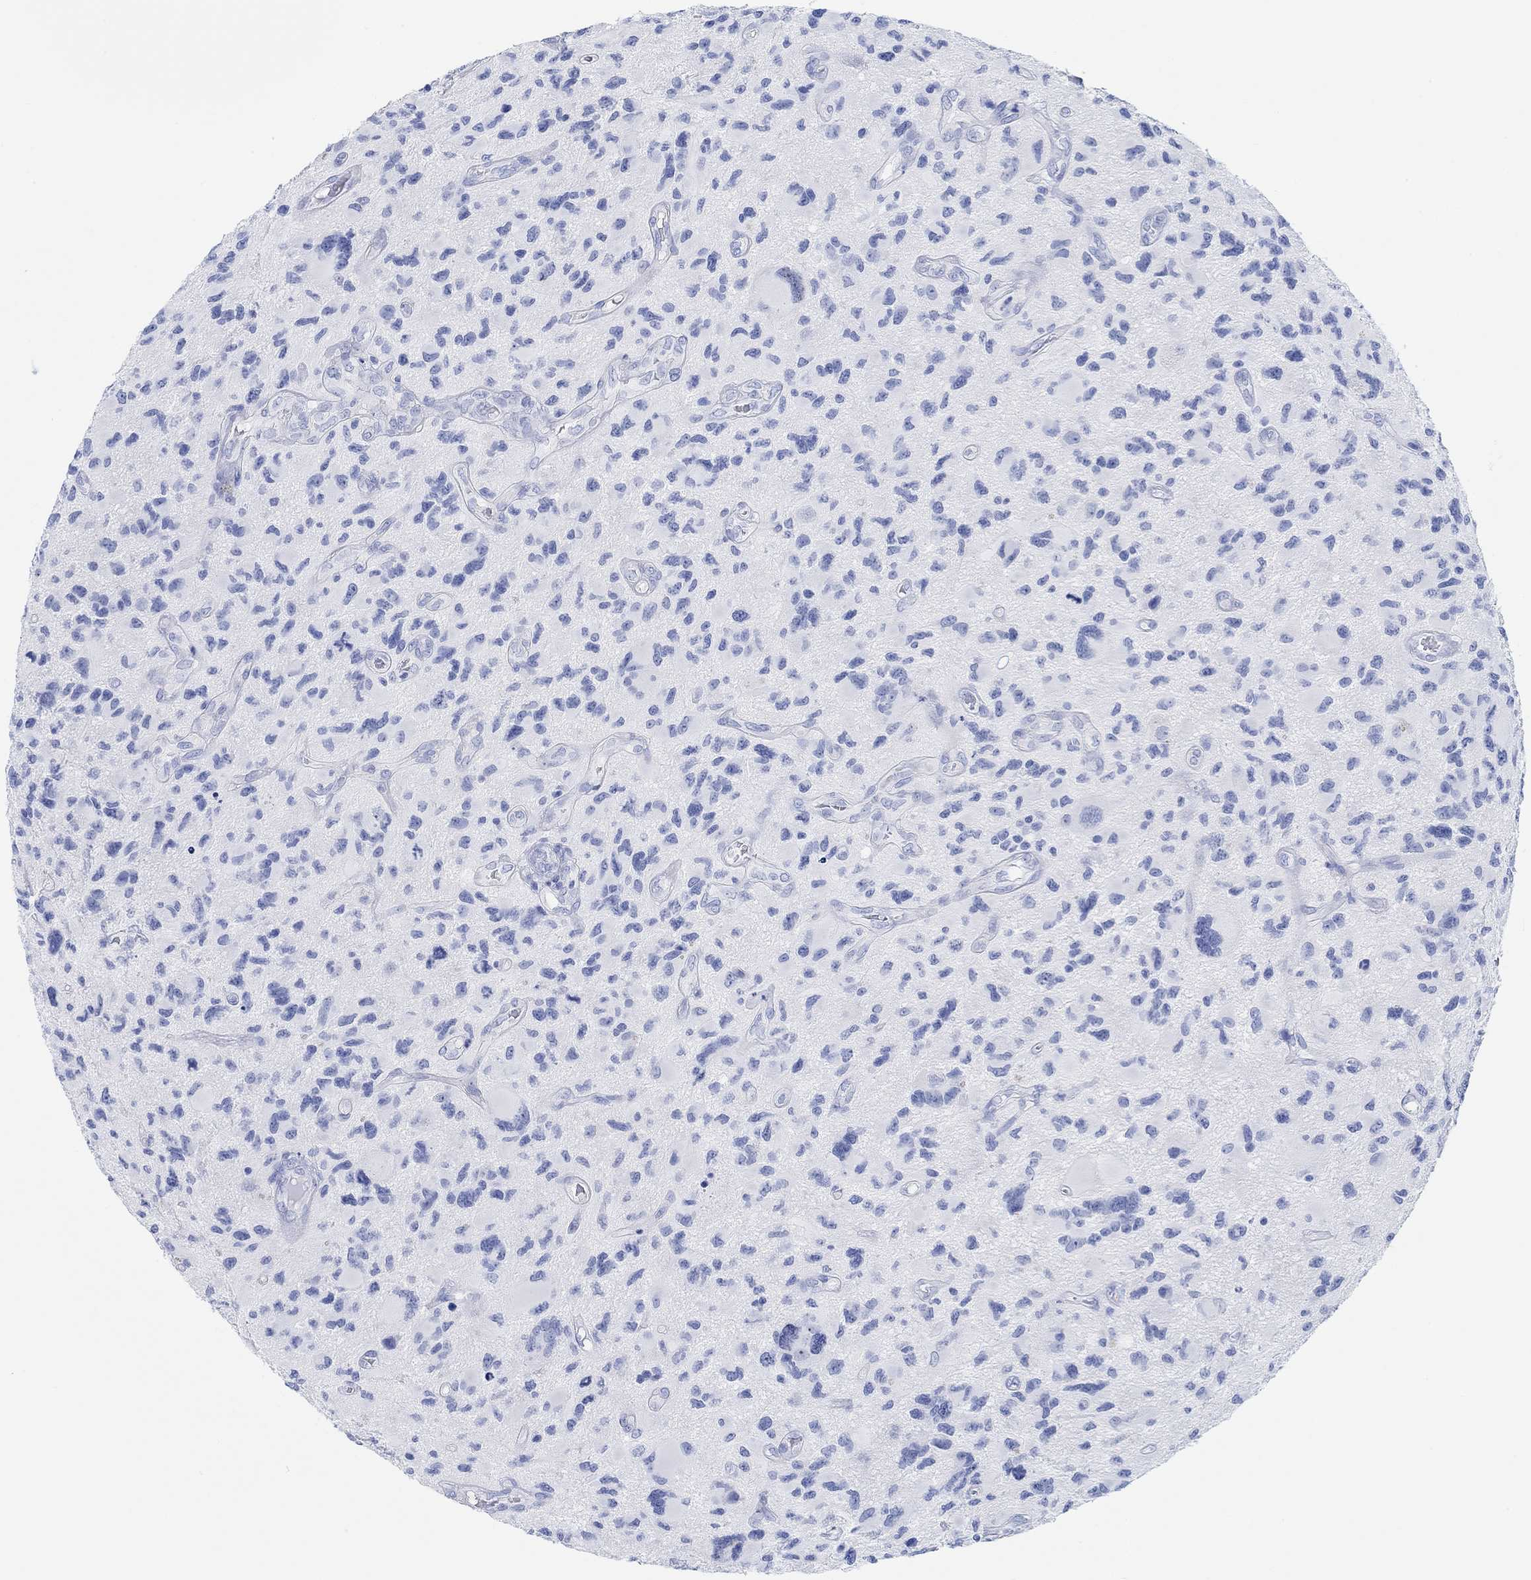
{"staining": {"intensity": "negative", "quantity": "none", "location": "none"}, "tissue": "glioma", "cell_type": "Tumor cells", "image_type": "cancer", "snomed": [{"axis": "morphology", "description": "Glioma, malignant, NOS"}, {"axis": "morphology", "description": "Glioma, malignant, High grade"}, {"axis": "topography", "description": "Brain"}], "caption": "DAB immunohistochemical staining of human glioma shows no significant positivity in tumor cells. The staining was performed using DAB to visualize the protein expression in brown, while the nuclei were stained in blue with hematoxylin (Magnification: 20x).", "gene": "ANKRD33", "patient": {"sex": "female", "age": 71}}